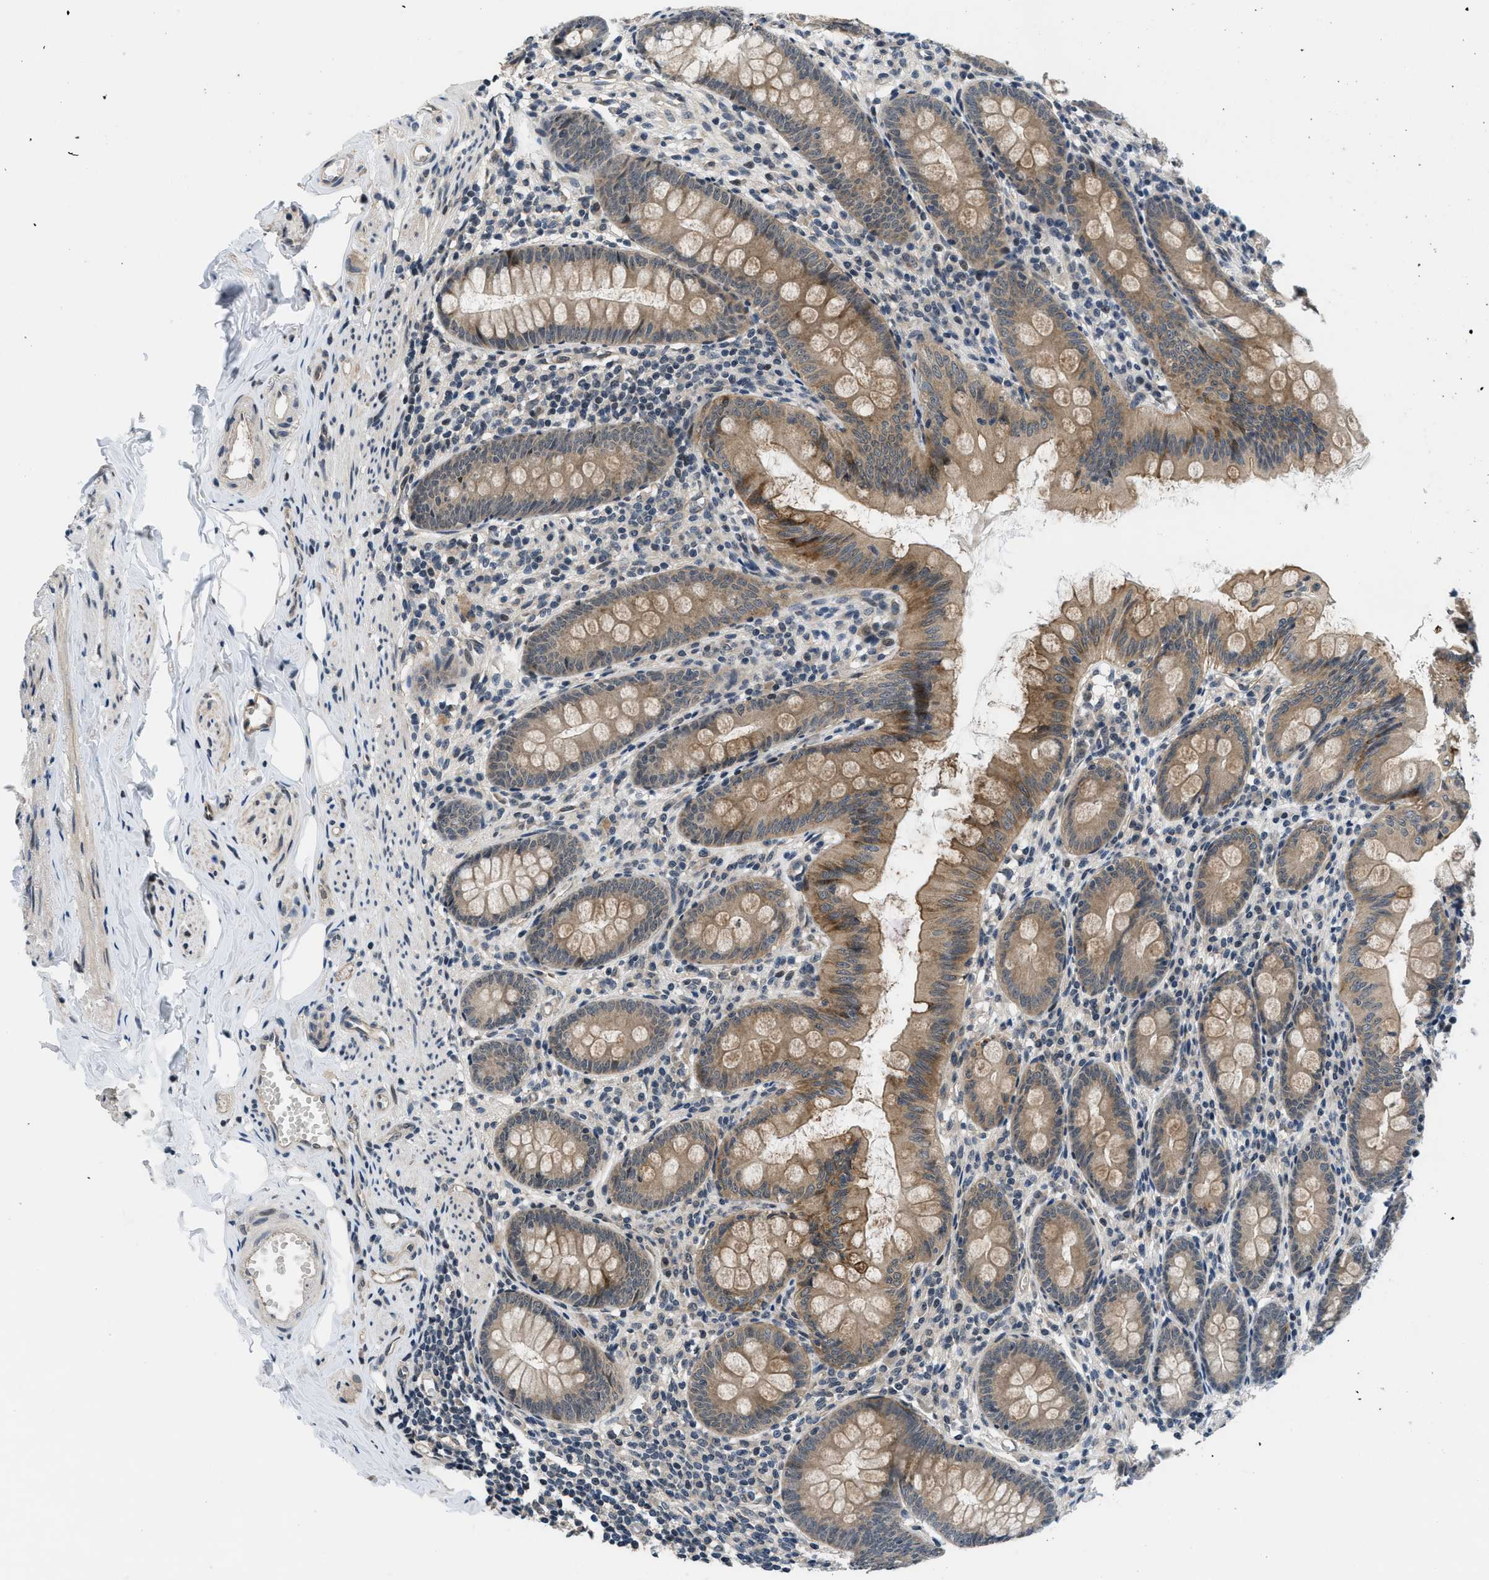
{"staining": {"intensity": "moderate", "quantity": ">75%", "location": "cytoplasmic/membranous"}, "tissue": "appendix", "cell_type": "Glandular cells", "image_type": "normal", "snomed": [{"axis": "morphology", "description": "Normal tissue, NOS"}, {"axis": "topography", "description": "Appendix"}], "caption": "A micrograph of human appendix stained for a protein reveals moderate cytoplasmic/membranous brown staining in glandular cells. (DAB (3,3'-diaminobenzidine) = brown stain, brightfield microscopy at high magnification).", "gene": "SETD5", "patient": {"sex": "female", "age": 77}}